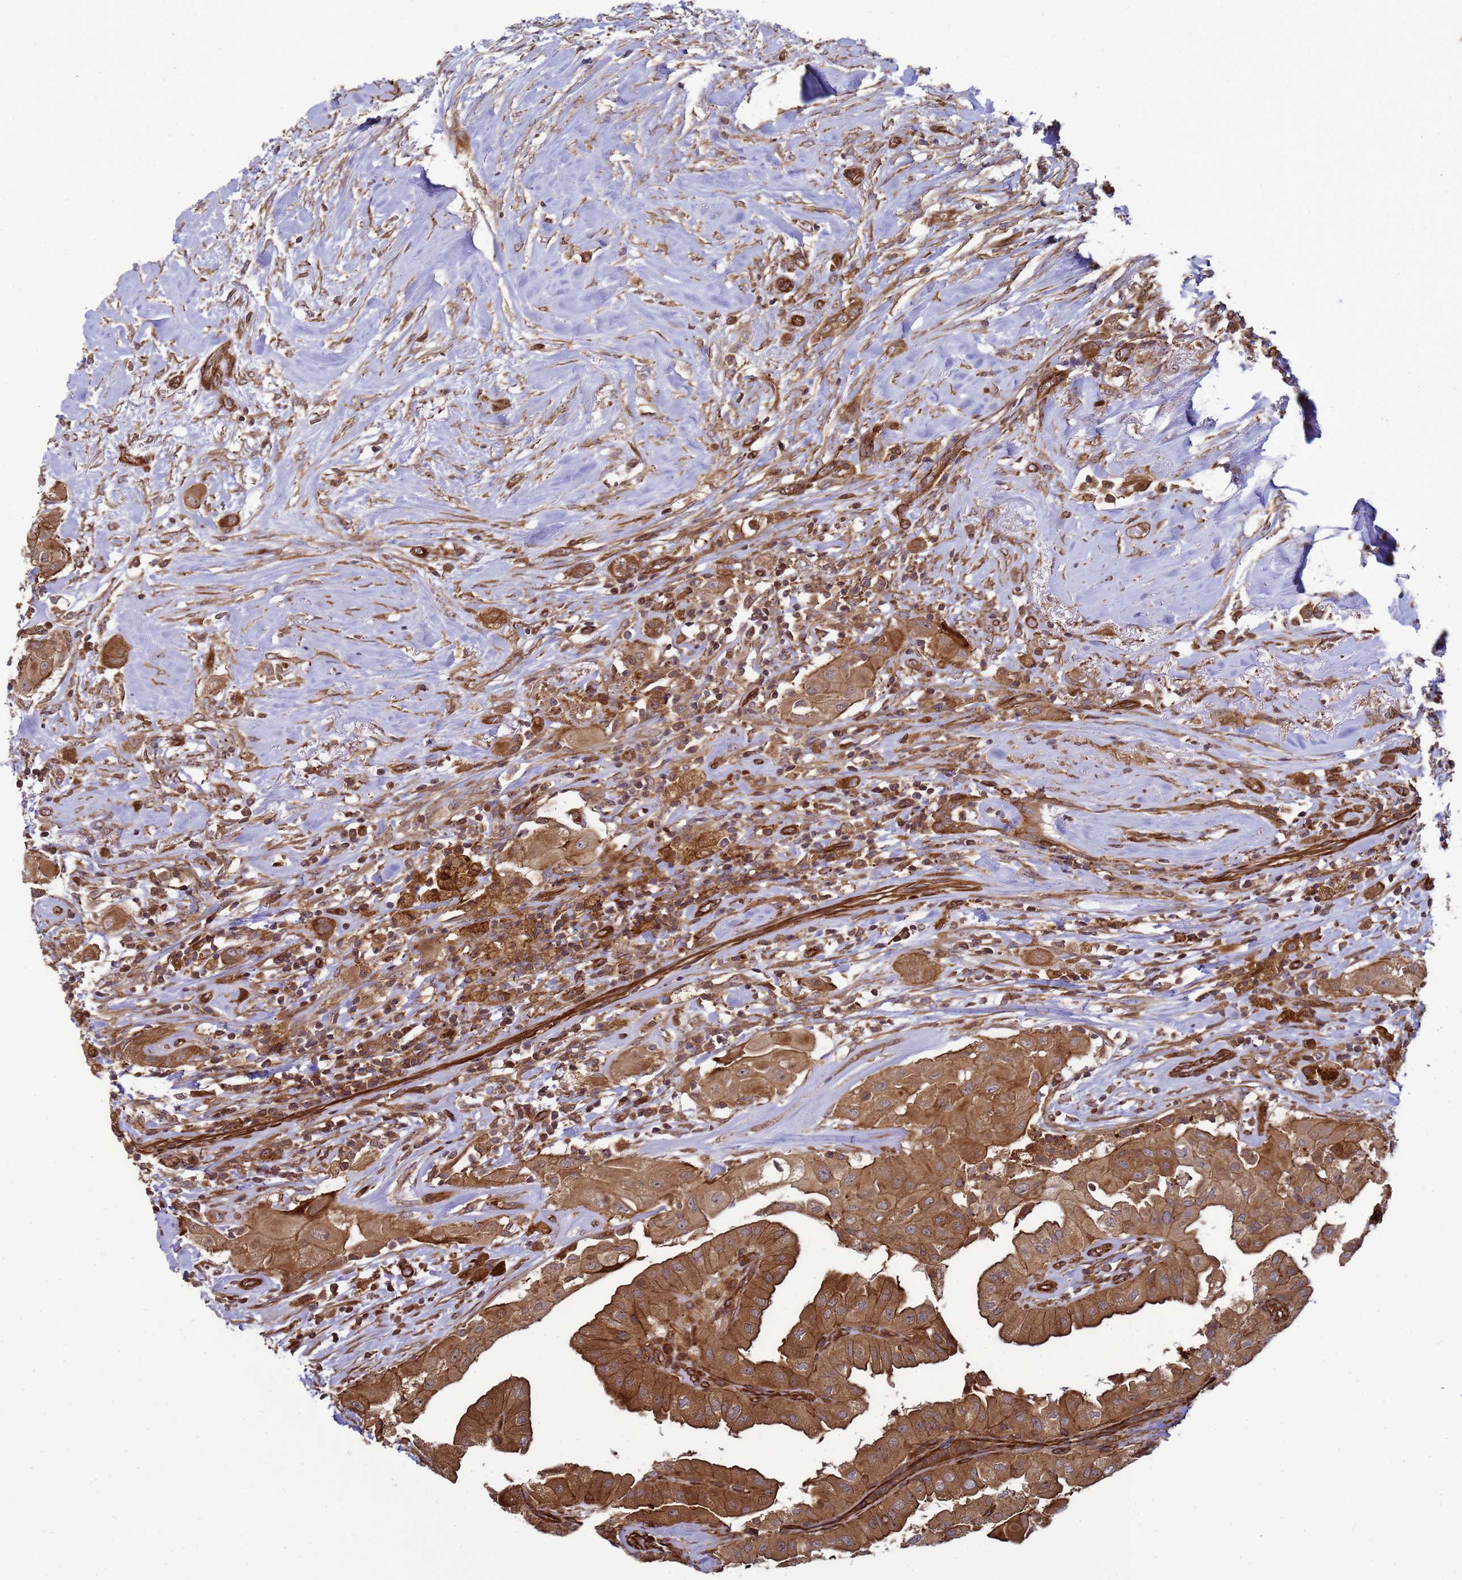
{"staining": {"intensity": "strong", "quantity": ">75%", "location": "cytoplasmic/membranous"}, "tissue": "thyroid cancer", "cell_type": "Tumor cells", "image_type": "cancer", "snomed": [{"axis": "morphology", "description": "Papillary adenocarcinoma, NOS"}, {"axis": "topography", "description": "Thyroid gland"}], "caption": "Immunohistochemistry (DAB) staining of thyroid cancer reveals strong cytoplasmic/membranous protein staining in approximately >75% of tumor cells.", "gene": "CNOT1", "patient": {"sex": "female", "age": 59}}